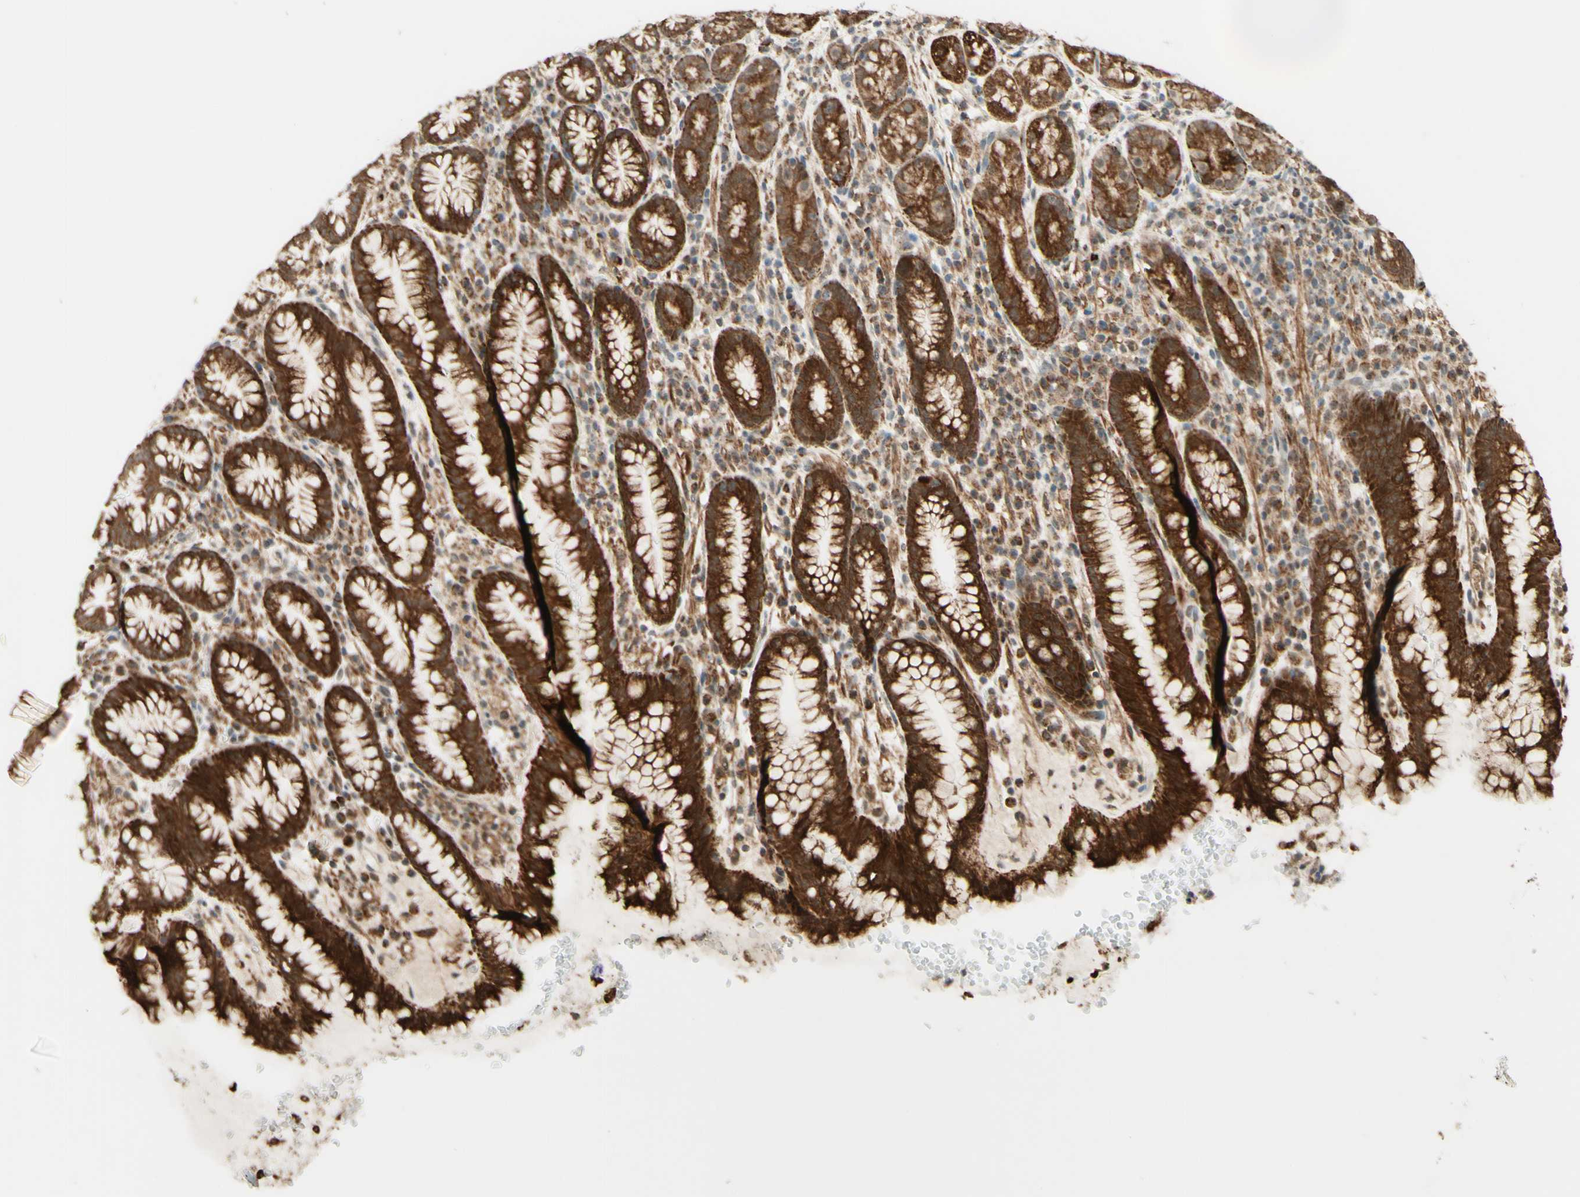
{"staining": {"intensity": "strong", "quantity": ">75%", "location": "cytoplasmic/membranous"}, "tissue": "stomach", "cell_type": "Glandular cells", "image_type": "normal", "snomed": [{"axis": "morphology", "description": "Normal tissue, NOS"}, {"axis": "topography", "description": "Stomach, lower"}], "caption": "The immunohistochemical stain highlights strong cytoplasmic/membranous expression in glandular cells of normal stomach. (IHC, brightfield microscopy, high magnification).", "gene": "DHRS3", "patient": {"sex": "male", "age": 52}}